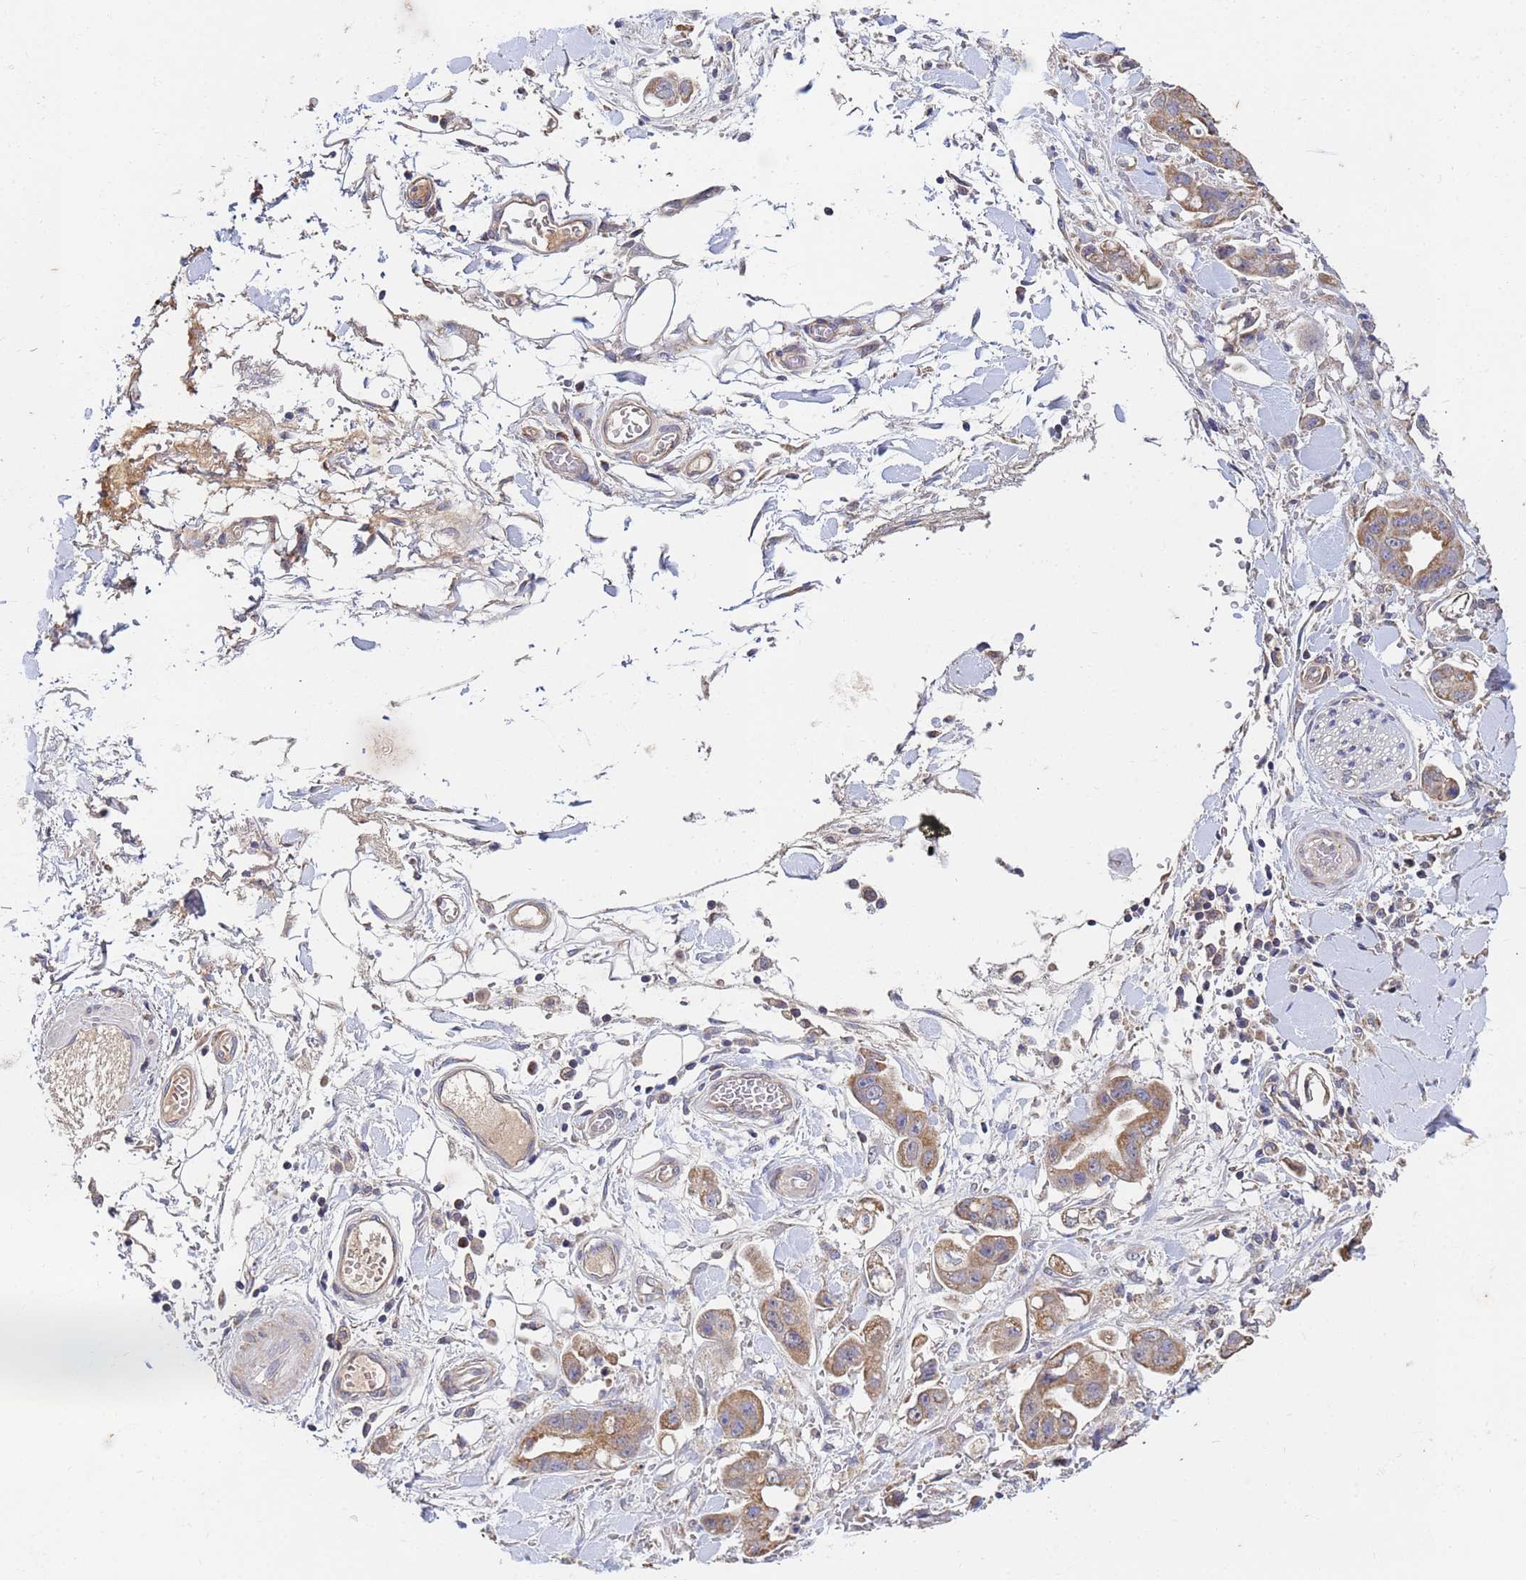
{"staining": {"intensity": "moderate", "quantity": ">75%", "location": "cytoplasmic/membranous"}, "tissue": "stomach cancer", "cell_type": "Tumor cells", "image_type": "cancer", "snomed": [{"axis": "morphology", "description": "Adenocarcinoma, NOS"}, {"axis": "topography", "description": "Stomach"}], "caption": "Protein expression analysis of human adenocarcinoma (stomach) reveals moderate cytoplasmic/membranous staining in approximately >75% of tumor cells. Immunohistochemistry (ihc) stains the protein of interest in brown and the nuclei are stained blue.", "gene": "C5orf34", "patient": {"sex": "male", "age": 62}}